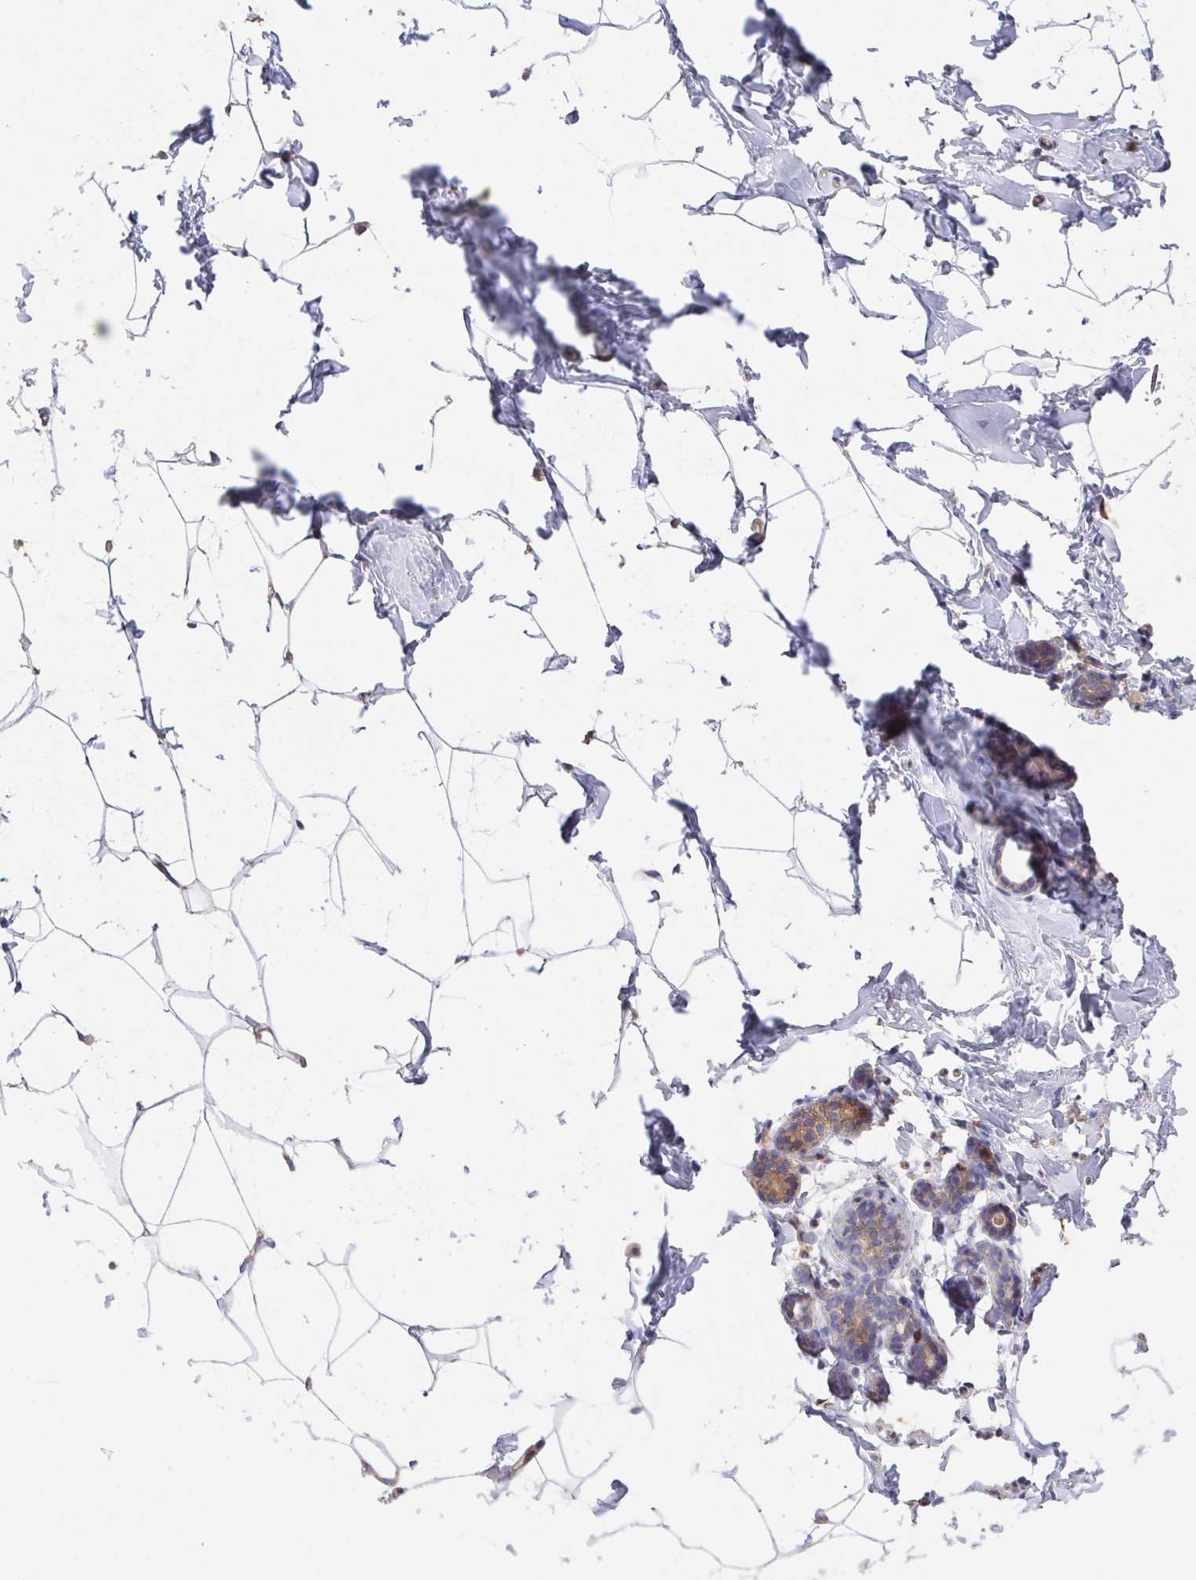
{"staining": {"intensity": "weak", "quantity": "25%-75%", "location": "cytoplasmic/membranous"}, "tissue": "breast", "cell_type": "Adipocytes", "image_type": "normal", "snomed": [{"axis": "morphology", "description": "Normal tissue, NOS"}, {"axis": "topography", "description": "Breast"}], "caption": "Protein staining exhibits weak cytoplasmic/membranous expression in about 25%-75% of adipocytes in unremarkable breast. The staining was performed using DAB (3,3'-diaminobenzidine), with brown indicating positive protein expression. Nuclei are stained blue with hematoxylin.", "gene": "FAM241A", "patient": {"sex": "female", "age": 32}}